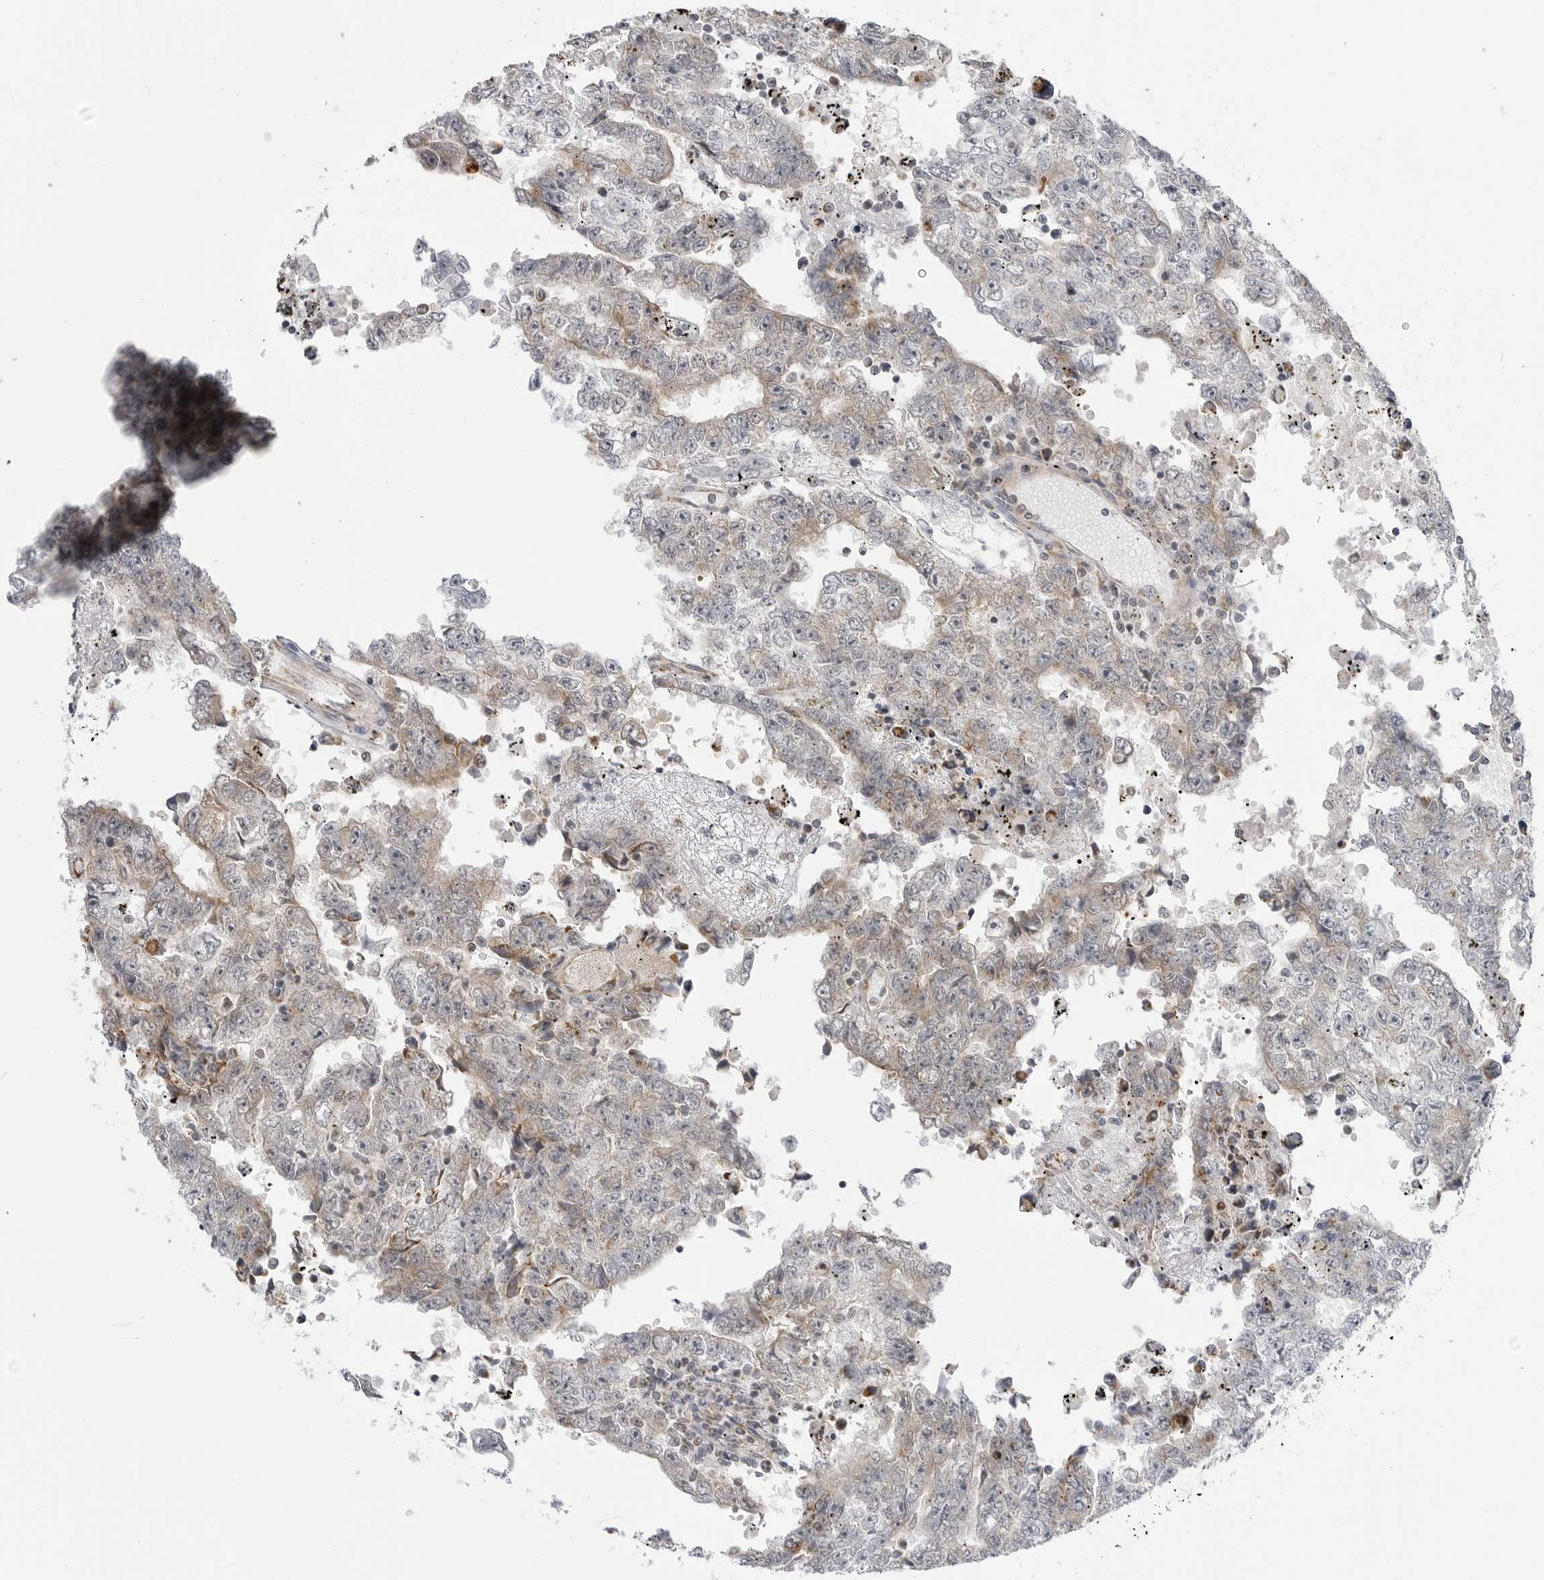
{"staining": {"intensity": "moderate", "quantity": "<25%", "location": "cytoplasmic/membranous"}, "tissue": "testis cancer", "cell_type": "Tumor cells", "image_type": "cancer", "snomed": [{"axis": "morphology", "description": "Carcinoma, Embryonal, NOS"}, {"axis": "topography", "description": "Testis"}], "caption": "The image exhibits a brown stain indicating the presence of a protein in the cytoplasmic/membranous of tumor cells in testis cancer (embryonal carcinoma).", "gene": "FH", "patient": {"sex": "male", "age": 25}}